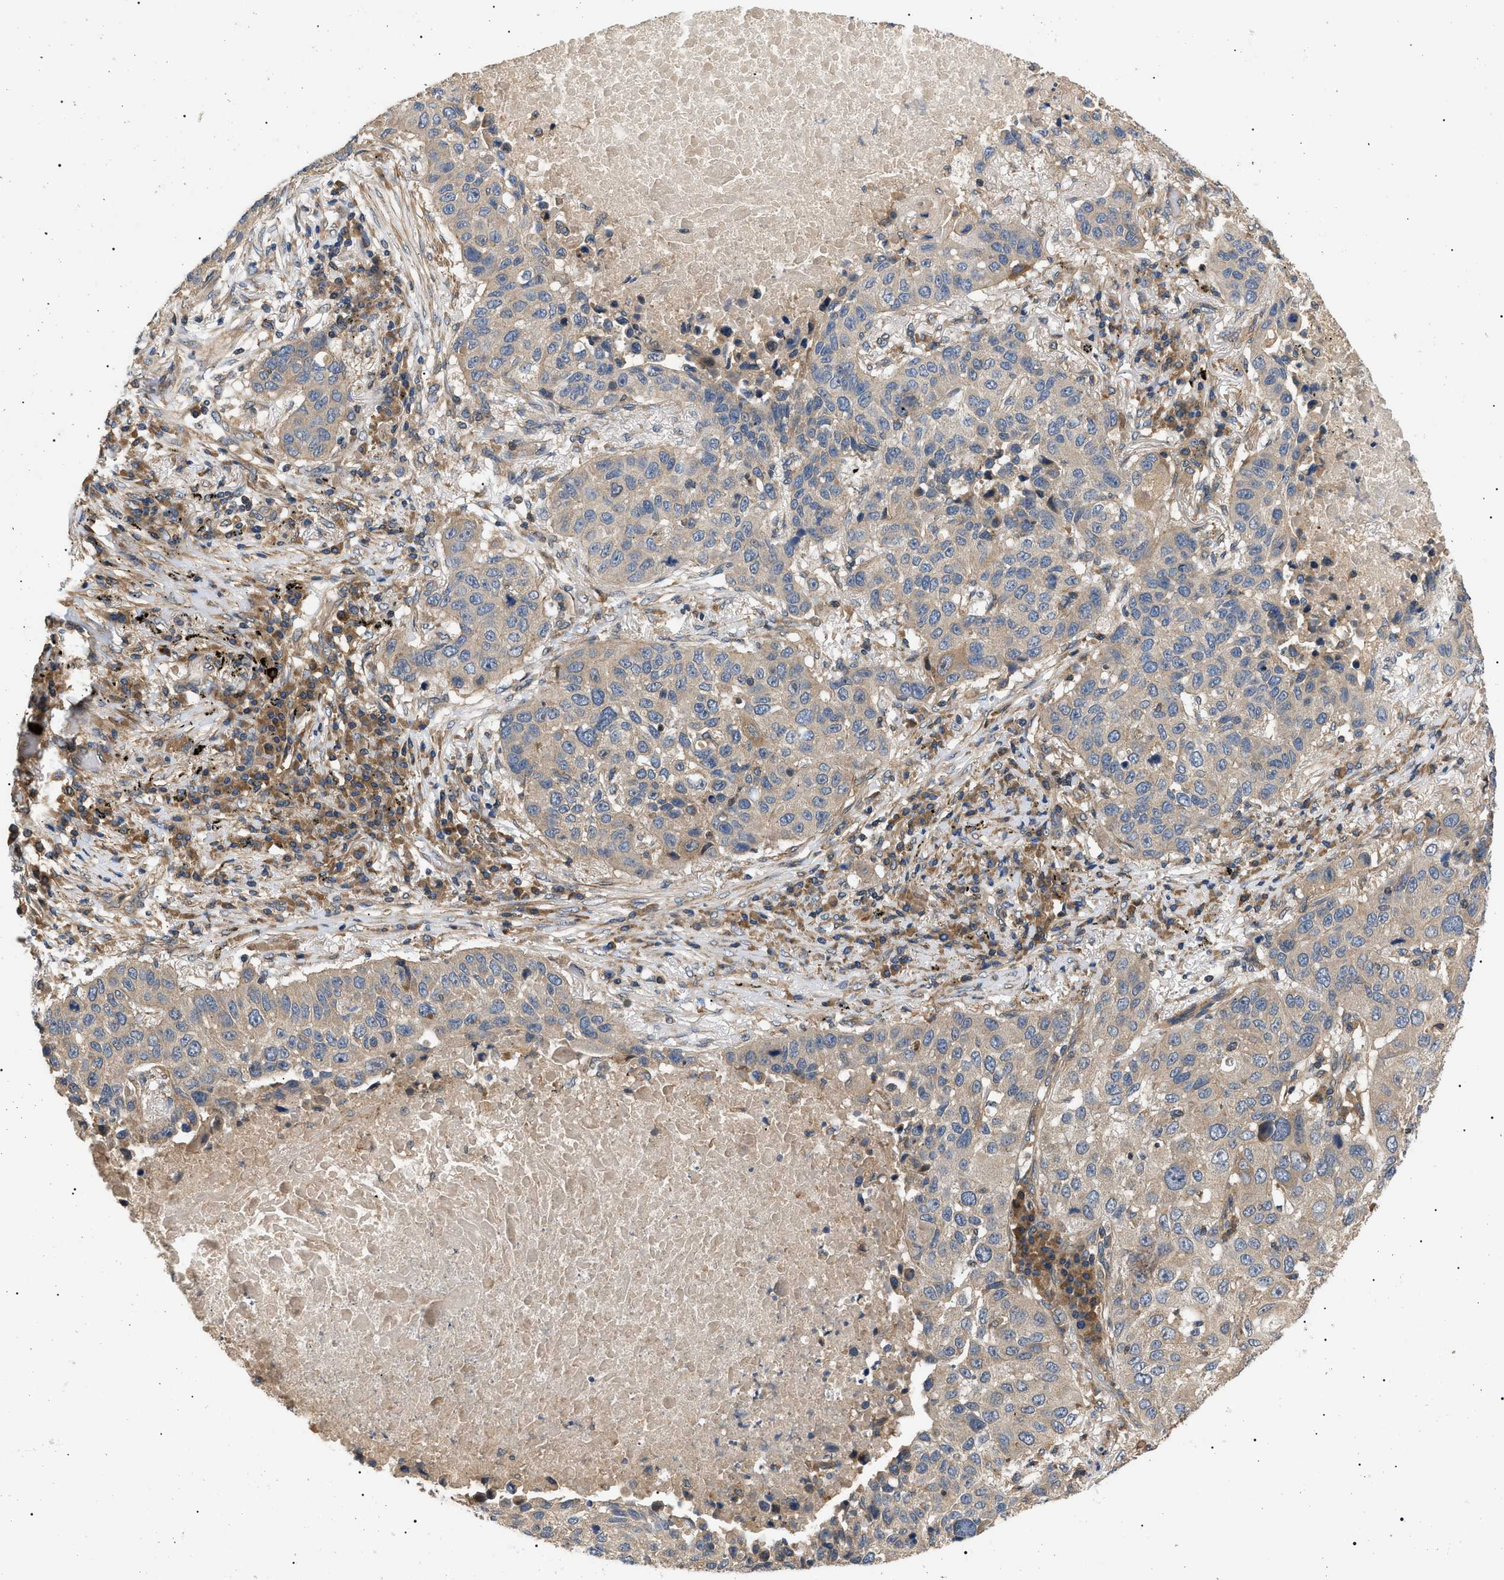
{"staining": {"intensity": "weak", "quantity": "25%-75%", "location": "cytoplasmic/membranous"}, "tissue": "lung cancer", "cell_type": "Tumor cells", "image_type": "cancer", "snomed": [{"axis": "morphology", "description": "Squamous cell carcinoma, NOS"}, {"axis": "topography", "description": "Lung"}], "caption": "A brown stain shows weak cytoplasmic/membranous expression of a protein in lung cancer tumor cells.", "gene": "PPM1B", "patient": {"sex": "male", "age": 57}}